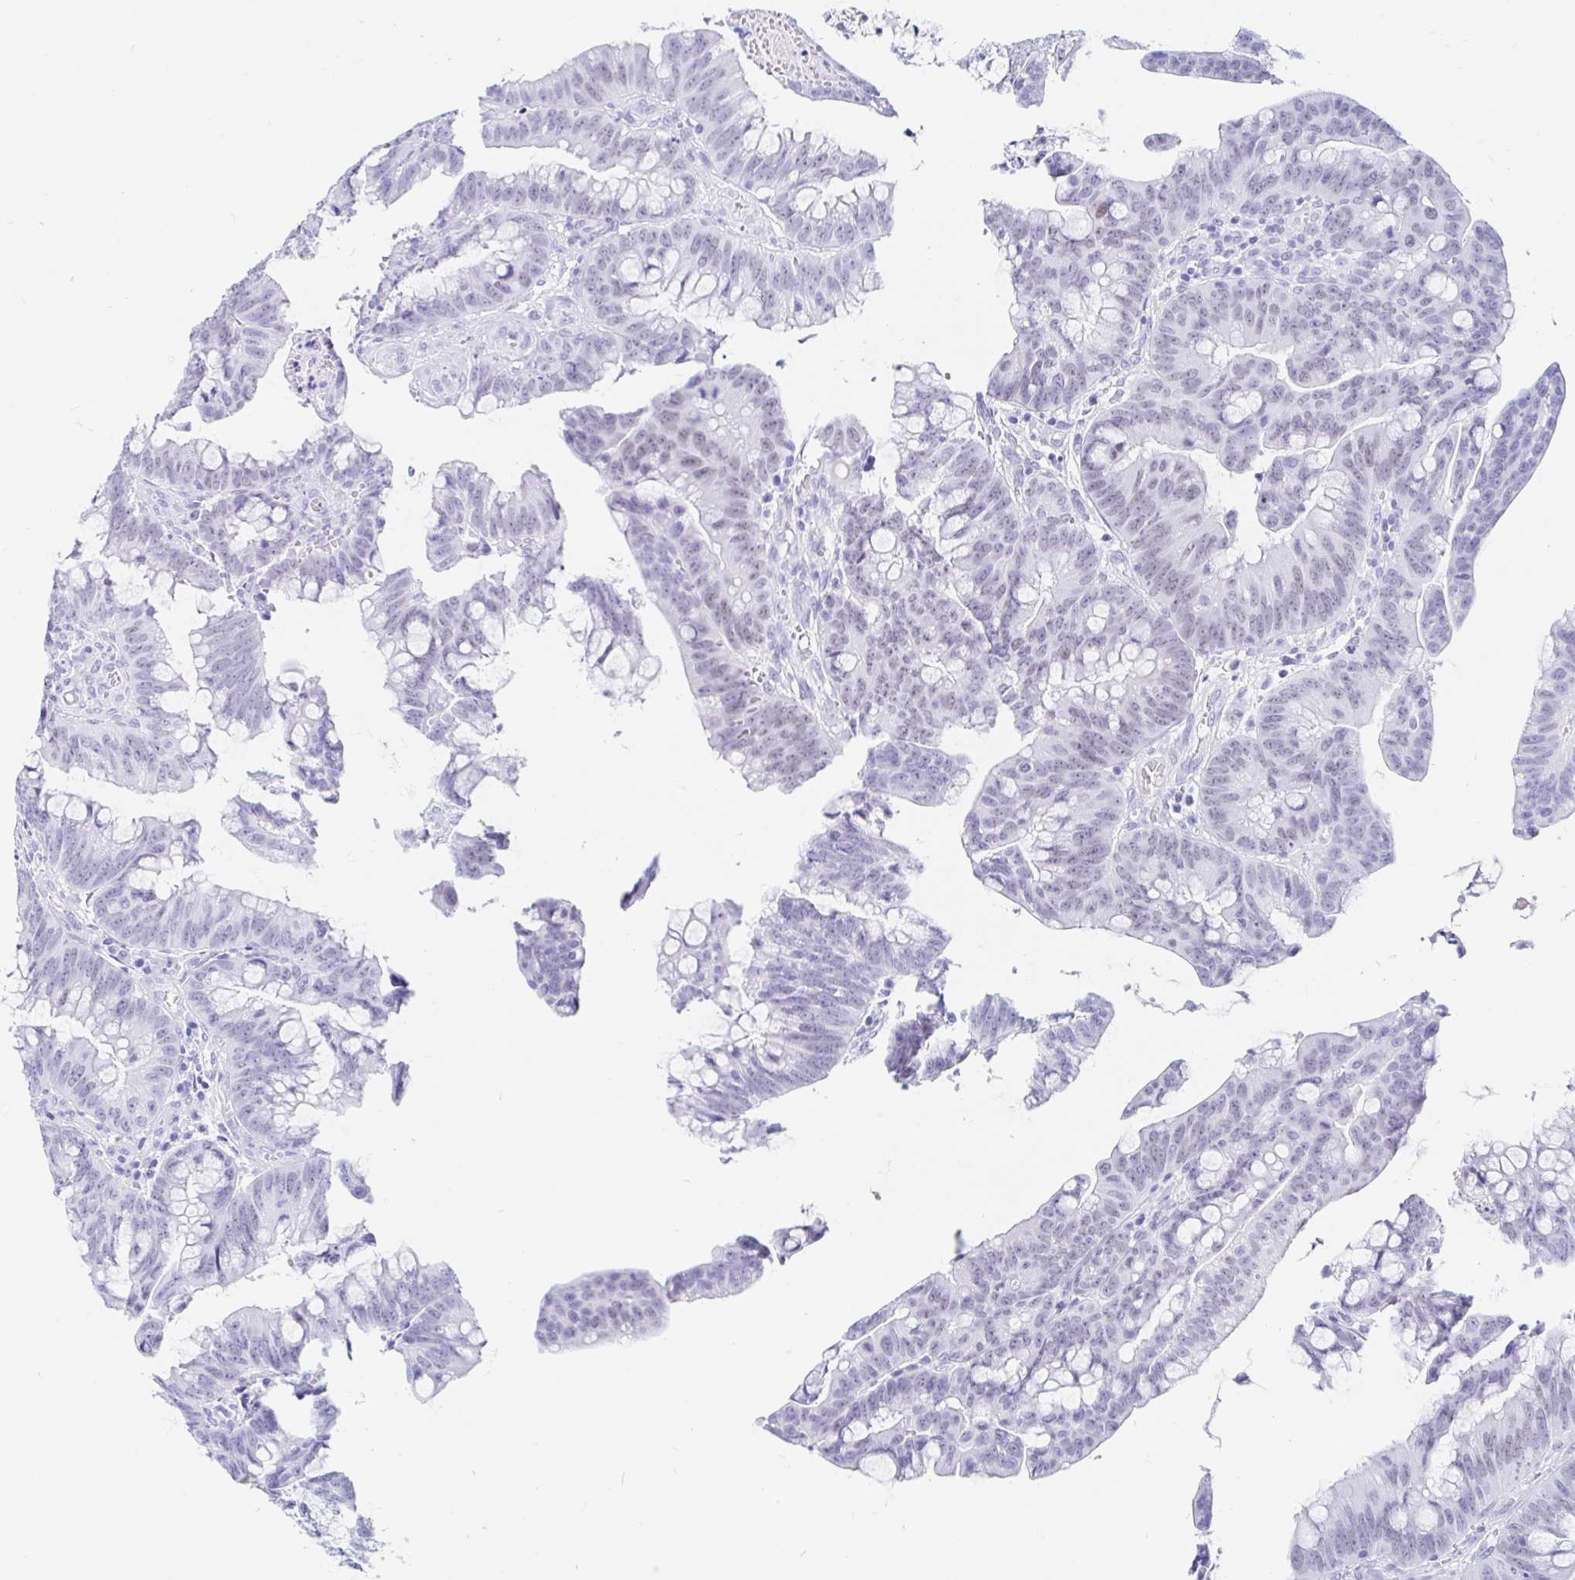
{"staining": {"intensity": "negative", "quantity": "none", "location": "none"}, "tissue": "colorectal cancer", "cell_type": "Tumor cells", "image_type": "cancer", "snomed": [{"axis": "morphology", "description": "Adenocarcinoma, NOS"}, {"axis": "topography", "description": "Colon"}], "caption": "Colorectal cancer (adenocarcinoma) was stained to show a protein in brown. There is no significant staining in tumor cells.", "gene": "OR6T1", "patient": {"sex": "male", "age": 62}}